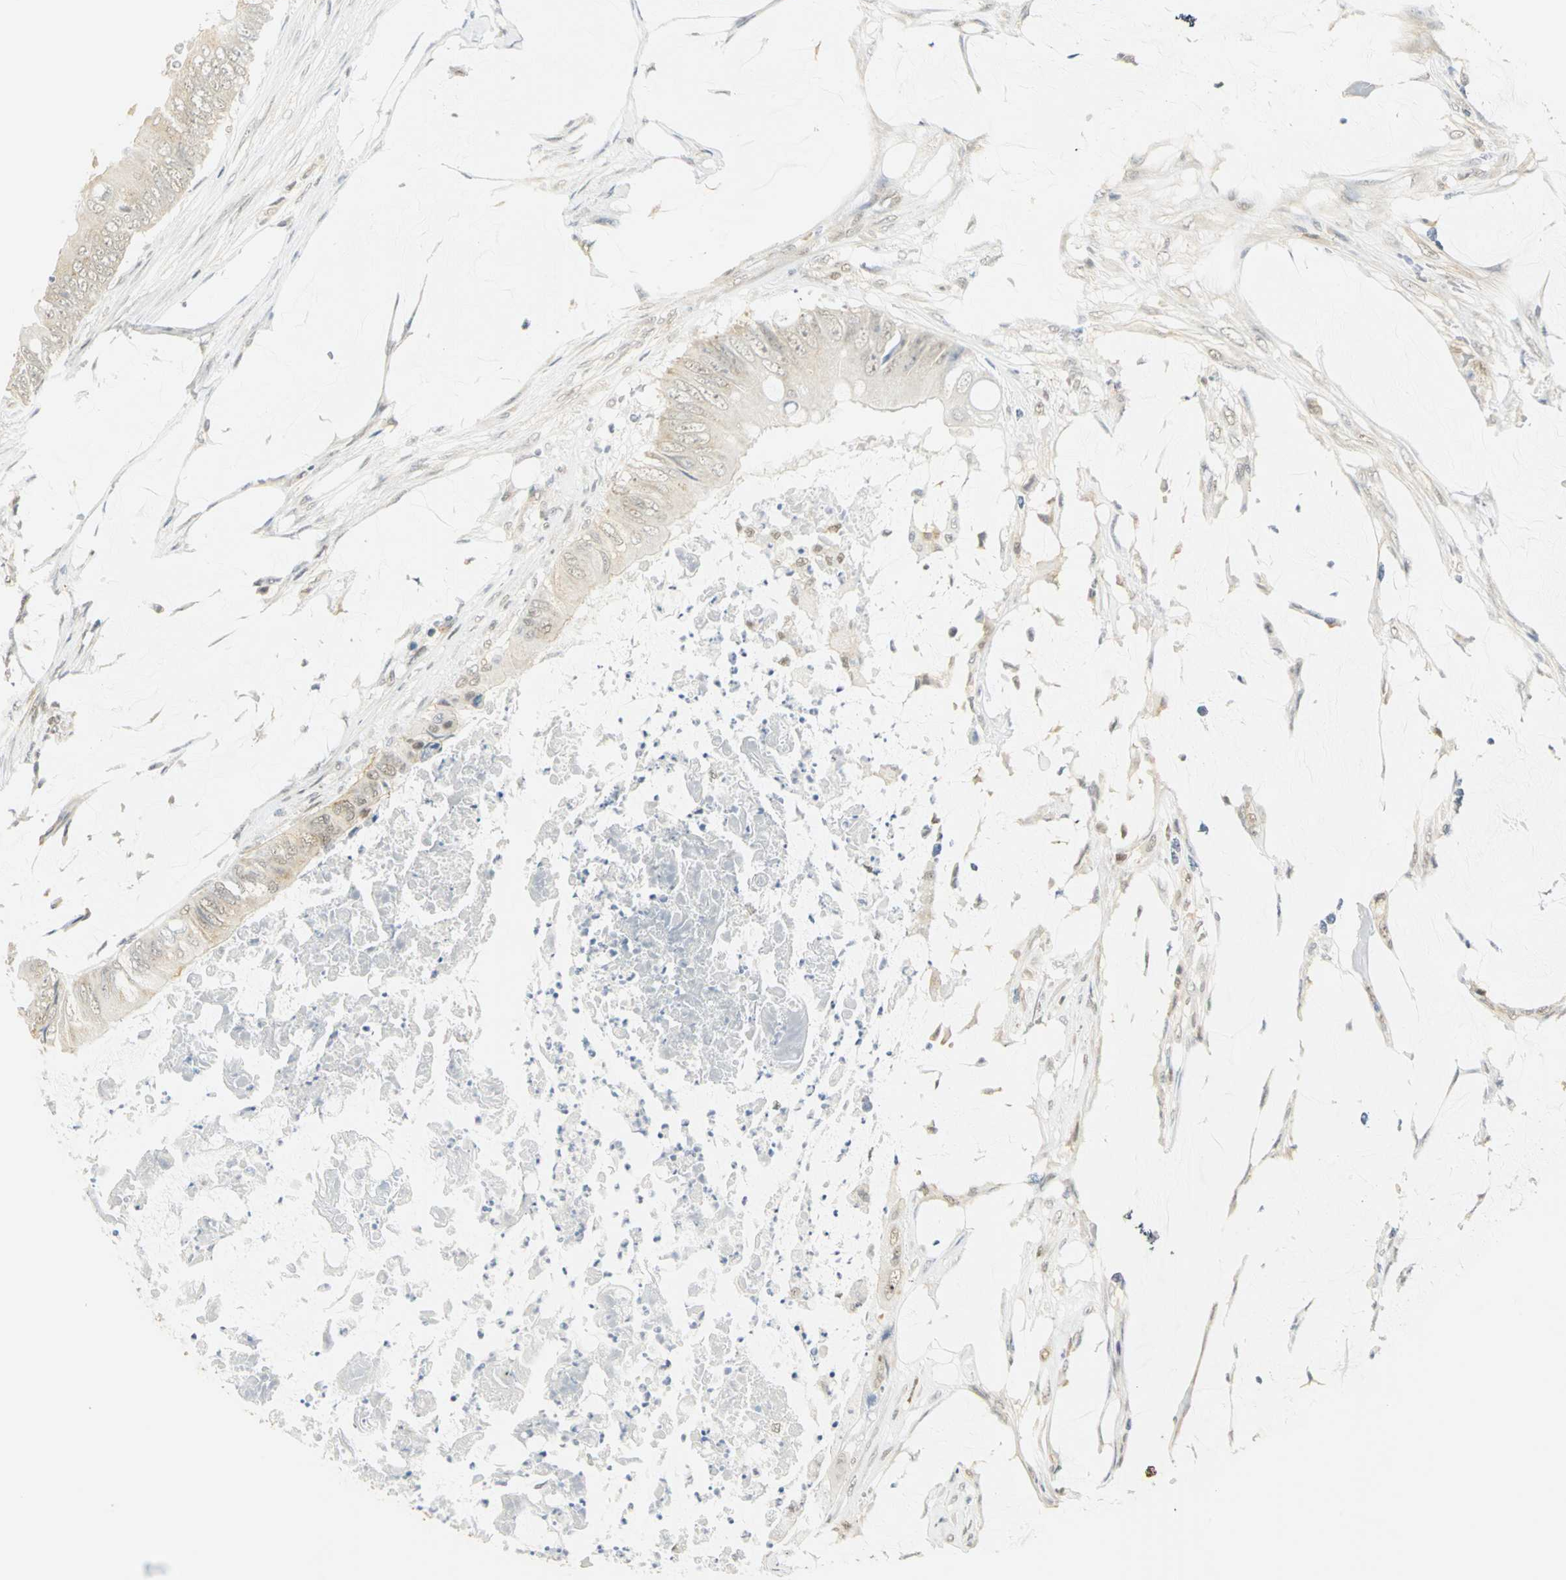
{"staining": {"intensity": "weak", "quantity": "25%-75%", "location": "cytoplasmic/membranous"}, "tissue": "colorectal cancer", "cell_type": "Tumor cells", "image_type": "cancer", "snomed": [{"axis": "morphology", "description": "Normal tissue, NOS"}, {"axis": "morphology", "description": "Adenocarcinoma, NOS"}, {"axis": "topography", "description": "Rectum"}, {"axis": "topography", "description": "Peripheral nerve tissue"}], "caption": "A histopathology image showing weak cytoplasmic/membranous staining in about 25%-75% of tumor cells in adenocarcinoma (colorectal), as visualized by brown immunohistochemical staining.", "gene": "DDX5", "patient": {"sex": "female", "age": 77}}